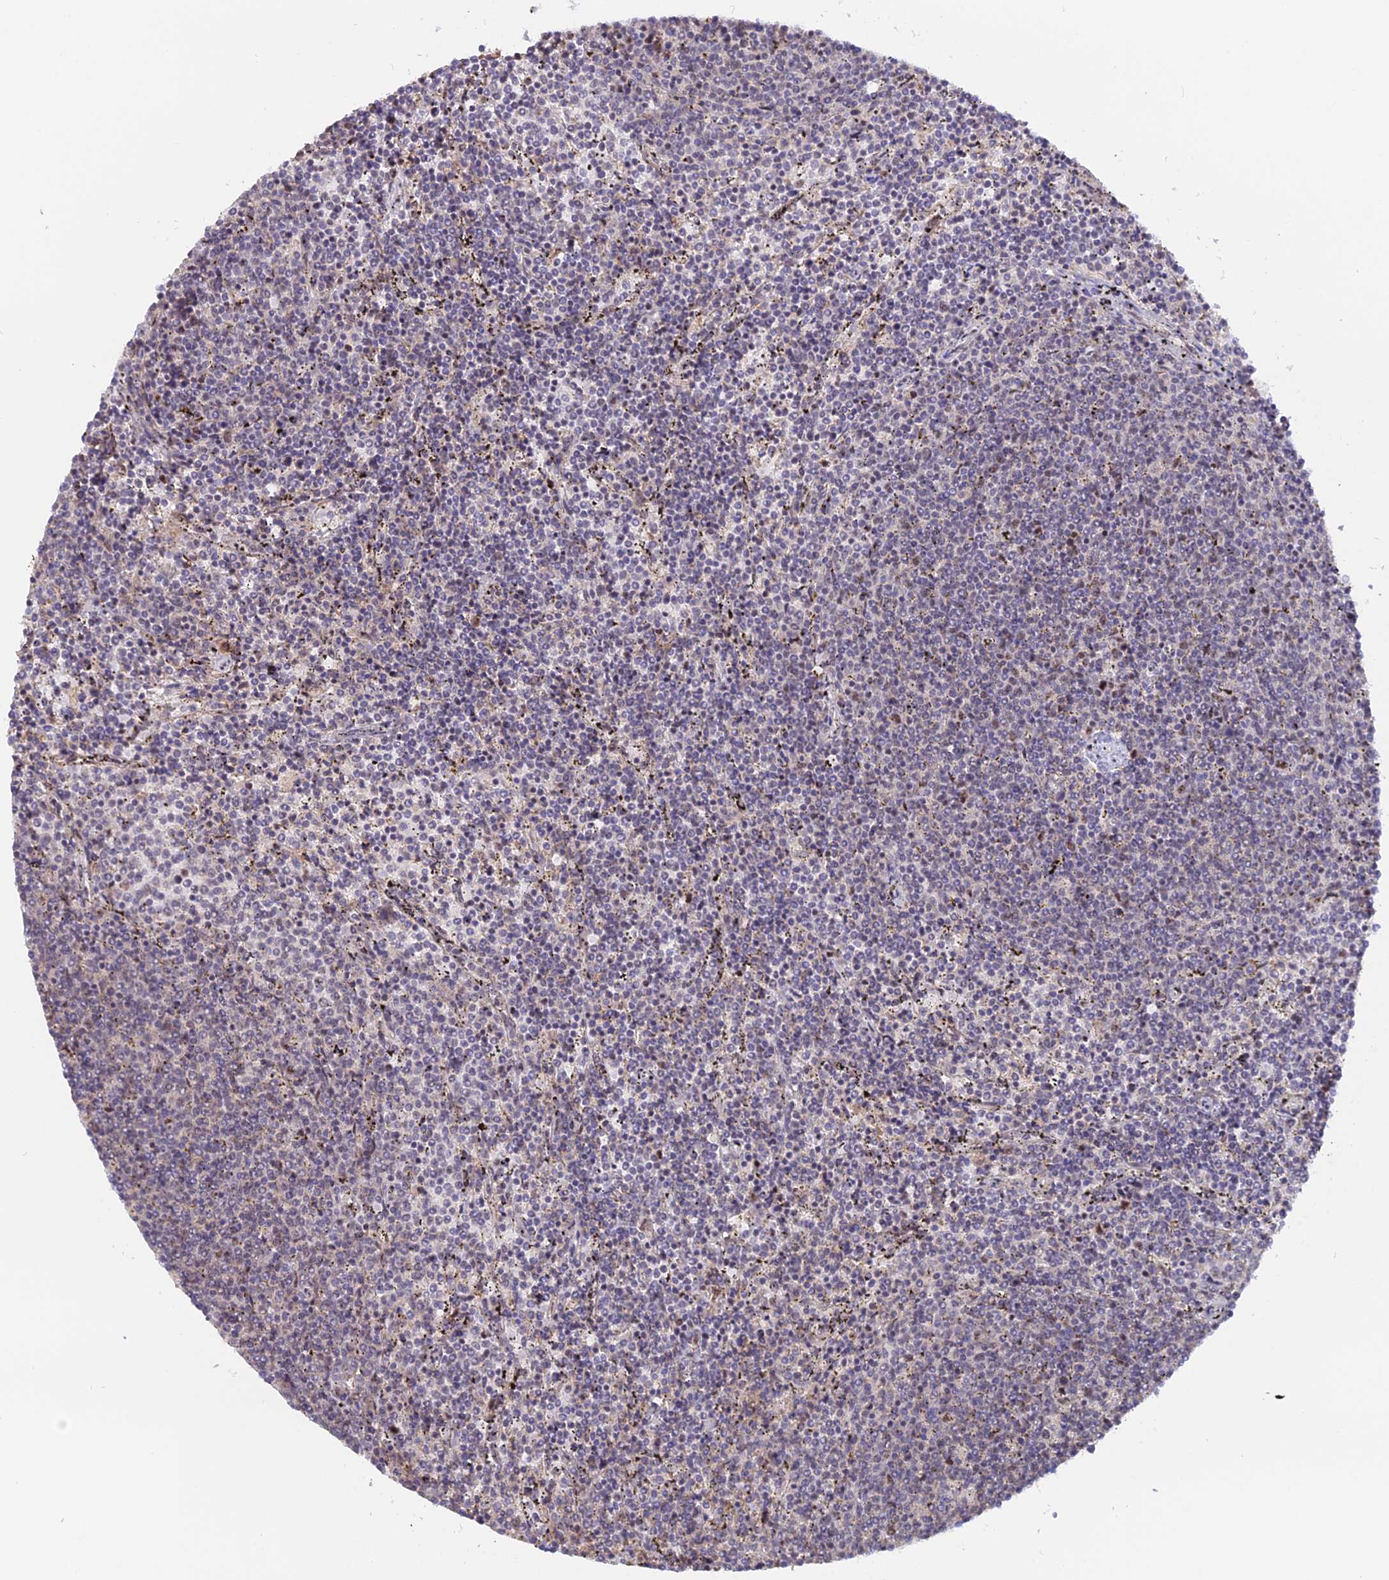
{"staining": {"intensity": "negative", "quantity": "none", "location": "none"}, "tissue": "lymphoma", "cell_type": "Tumor cells", "image_type": "cancer", "snomed": [{"axis": "morphology", "description": "Malignant lymphoma, non-Hodgkin's type, Low grade"}, {"axis": "topography", "description": "Spleen"}], "caption": "Immunohistochemistry (IHC) of human lymphoma demonstrates no expression in tumor cells.", "gene": "CCDC154", "patient": {"sex": "female", "age": 50}}